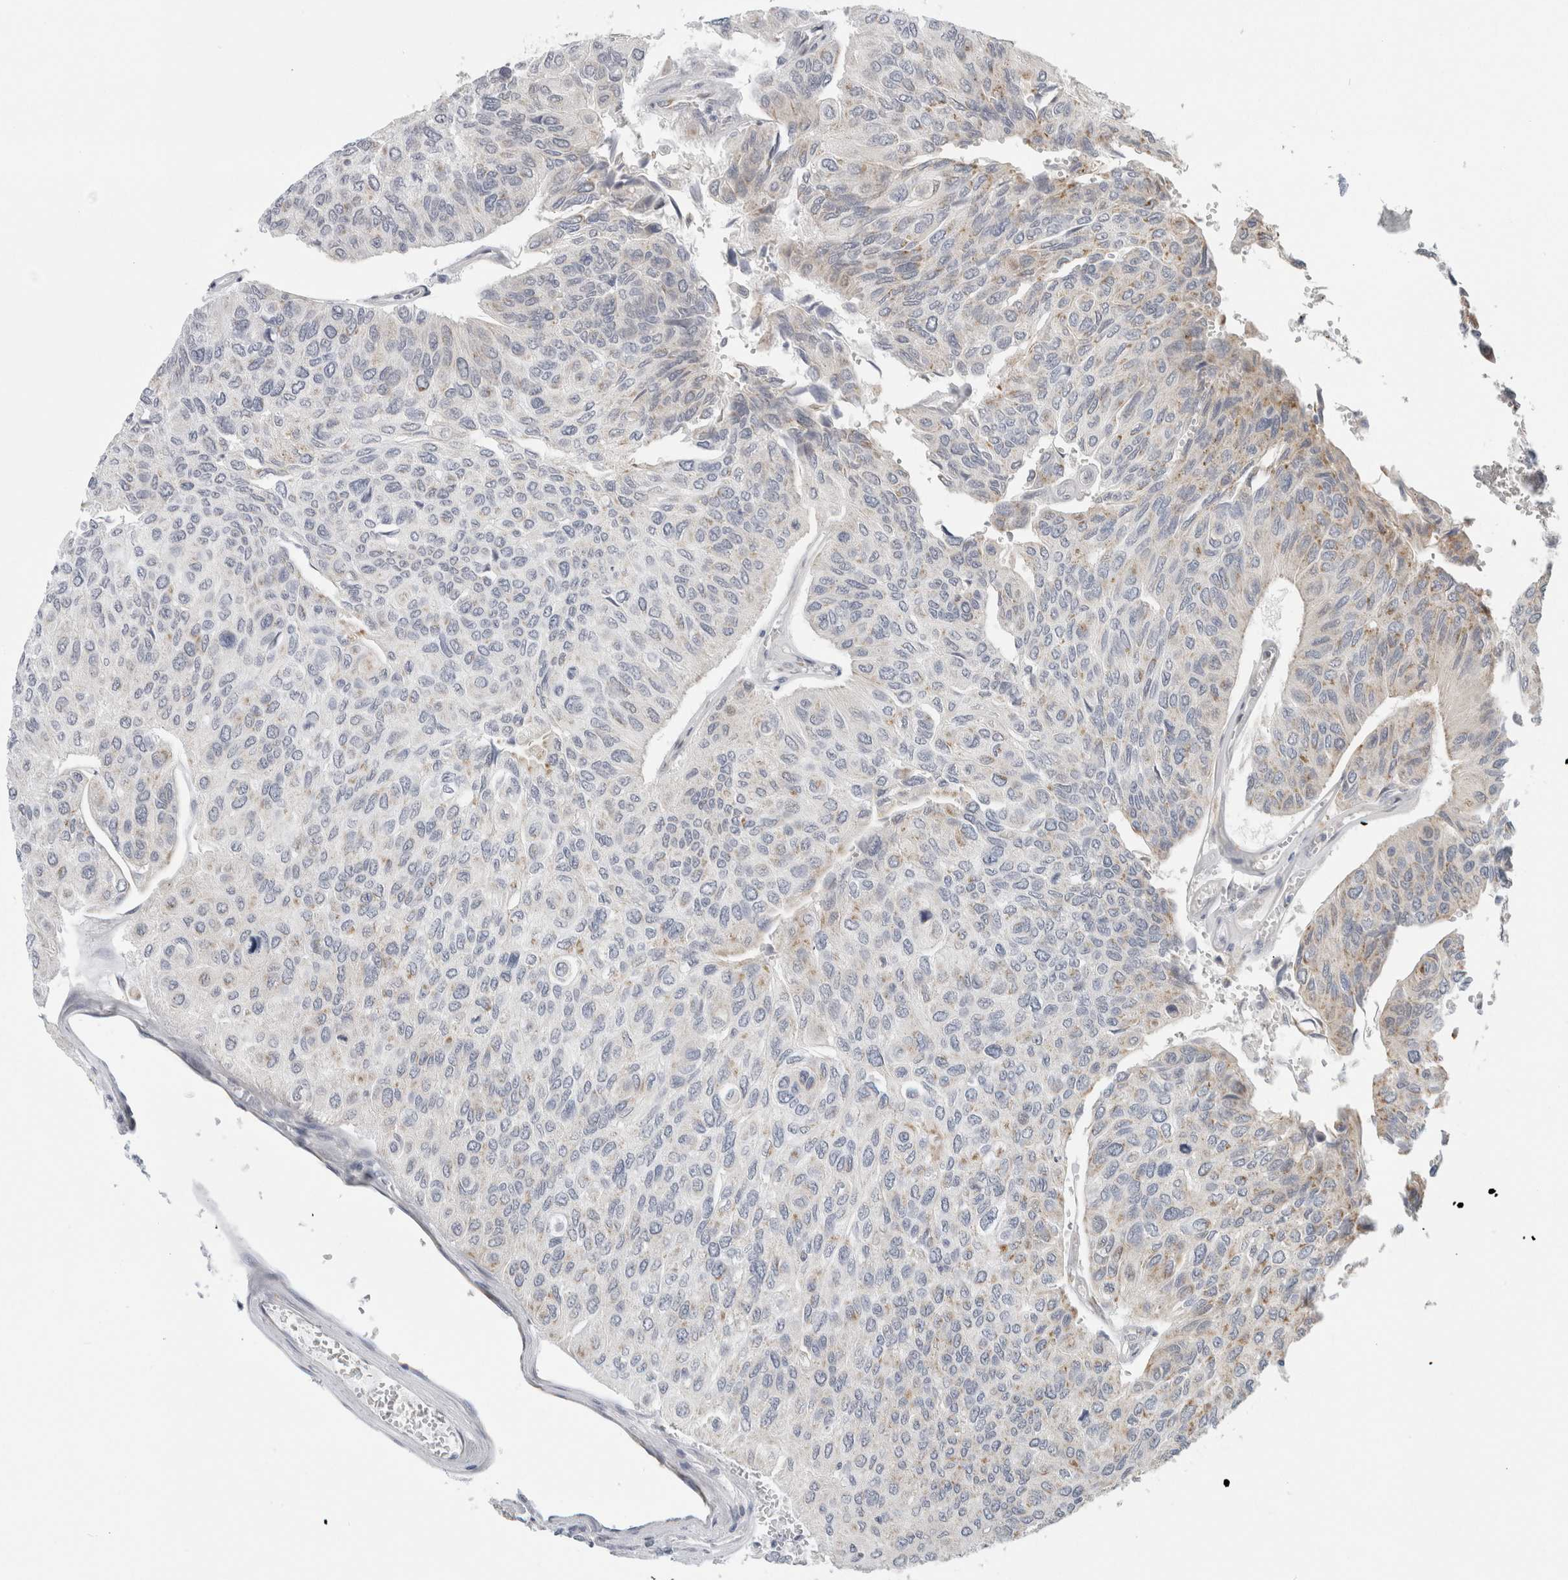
{"staining": {"intensity": "weak", "quantity": "<25%", "location": "cytoplasmic/membranous"}, "tissue": "urothelial cancer", "cell_type": "Tumor cells", "image_type": "cancer", "snomed": [{"axis": "morphology", "description": "Urothelial carcinoma, High grade"}, {"axis": "topography", "description": "Urinary bladder"}], "caption": "Micrograph shows no protein expression in tumor cells of urothelial carcinoma (high-grade) tissue.", "gene": "FAHD1", "patient": {"sex": "male", "age": 66}}